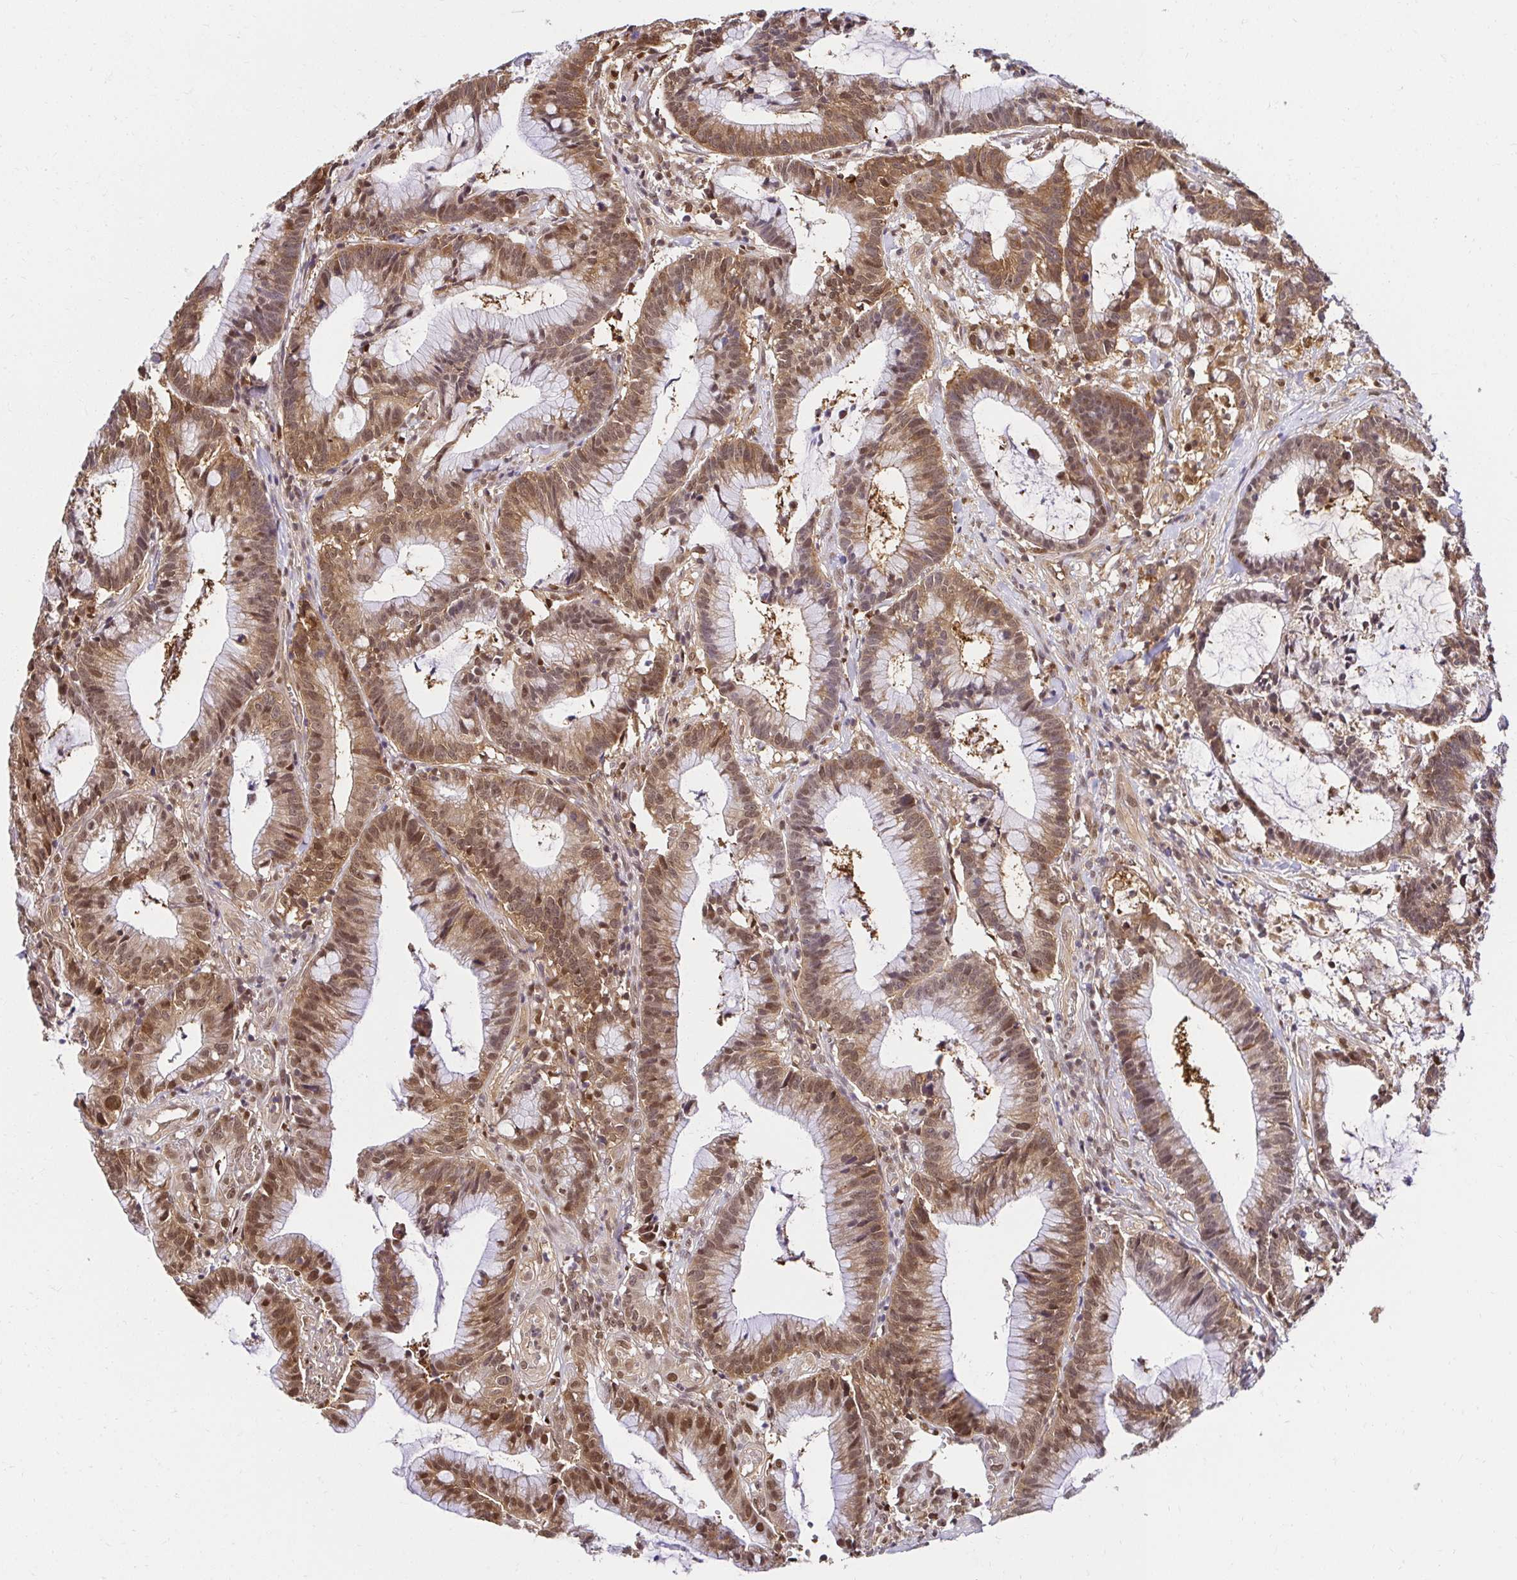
{"staining": {"intensity": "moderate", "quantity": ">75%", "location": "cytoplasmic/membranous,nuclear"}, "tissue": "colorectal cancer", "cell_type": "Tumor cells", "image_type": "cancer", "snomed": [{"axis": "morphology", "description": "Adenocarcinoma, NOS"}, {"axis": "topography", "description": "Colon"}], "caption": "Human colorectal cancer (adenocarcinoma) stained with a protein marker demonstrates moderate staining in tumor cells.", "gene": "PSMA4", "patient": {"sex": "female", "age": 78}}